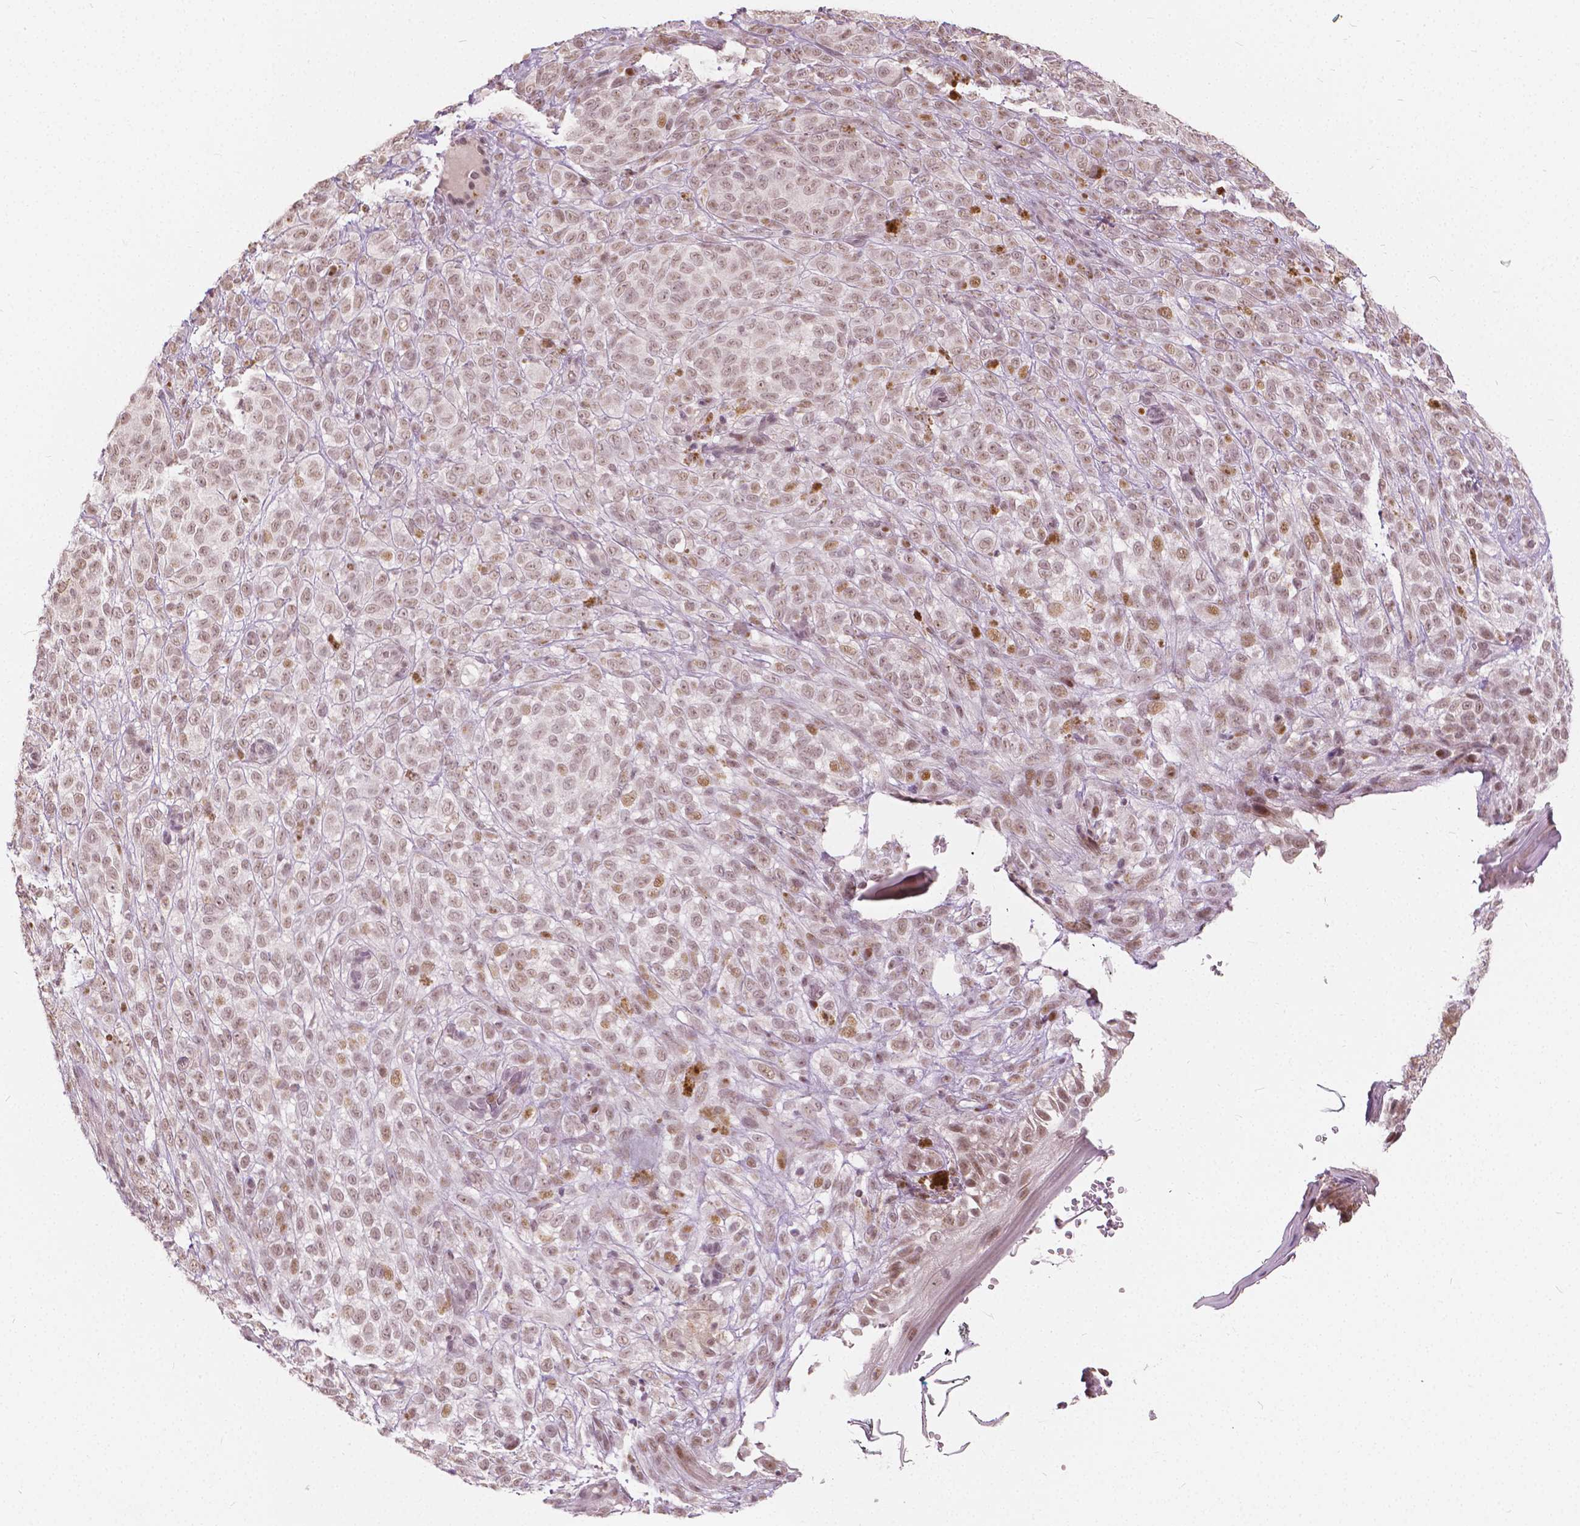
{"staining": {"intensity": "moderate", "quantity": ">75%", "location": "nuclear"}, "tissue": "melanoma", "cell_type": "Tumor cells", "image_type": "cancer", "snomed": [{"axis": "morphology", "description": "Malignant melanoma, NOS"}, {"axis": "topography", "description": "Skin"}], "caption": "Immunohistochemistry (IHC) photomicrograph of human malignant melanoma stained for a protein (brown), which shows medium levels of moderate nuclear expression in about >75% of tumor cells.", "gene": "DLX6", "patient": {"sex": "female", "age": 86}}